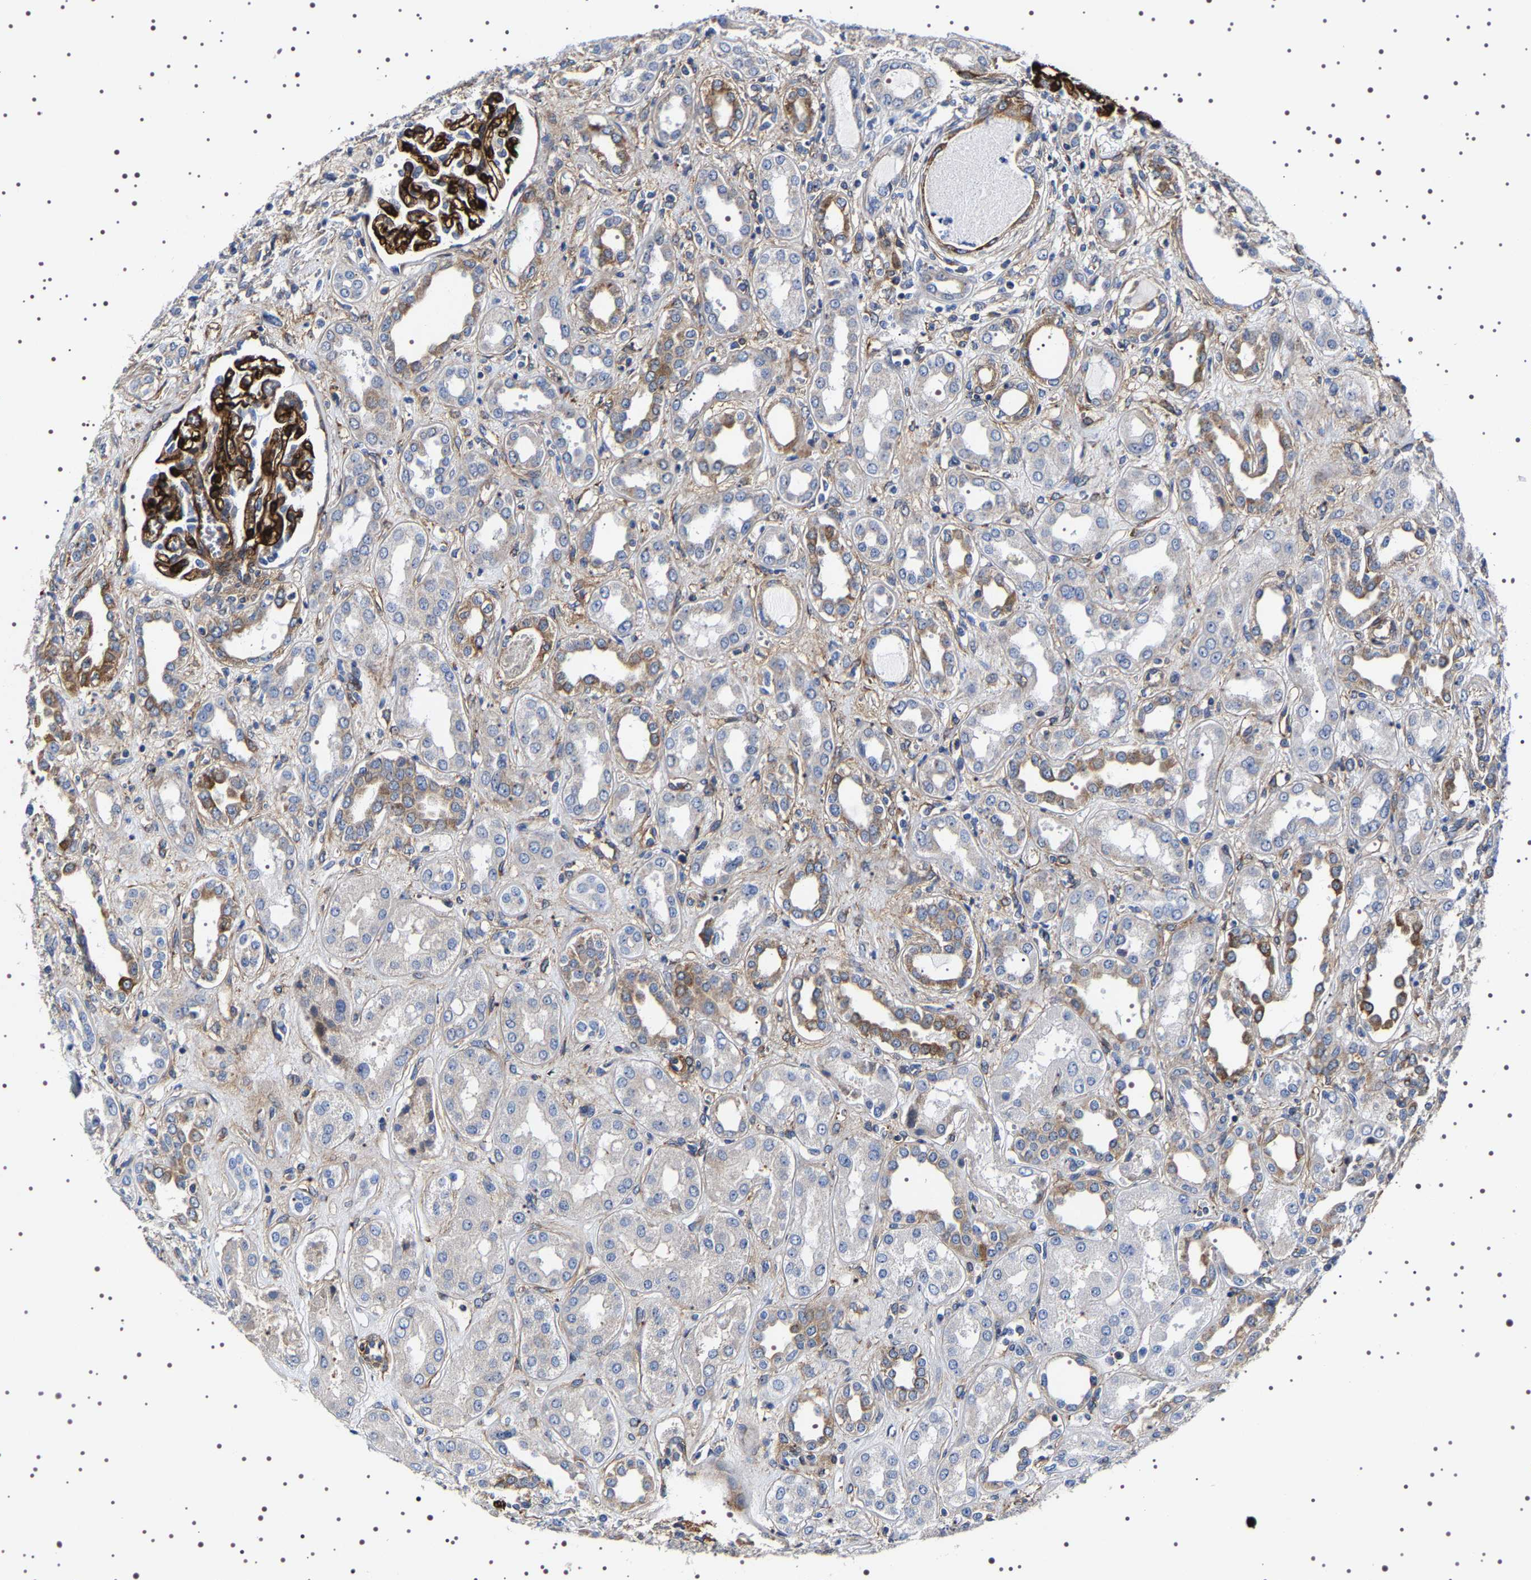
{"staining": {"intensity": "strong", "quantity": ">75%", "location": "cytoplasmic/membranous"}, "tissue": "kidney", "cell_type": "Cells in glomeruli", "image_type": "normal", "snomed": [{"axis": "morphology", "description": "Normal tissue, NOS"}, {"axis": "topography", "description": "Kidney"}], "caption": "The micrograph displays staining of normal kidney, revealing strong cytoplasmic/membranous protein expression (brown color) within cells in glomeruli.", "gene": "SQLE", "patient": {"sex": "male", "age": 59}}